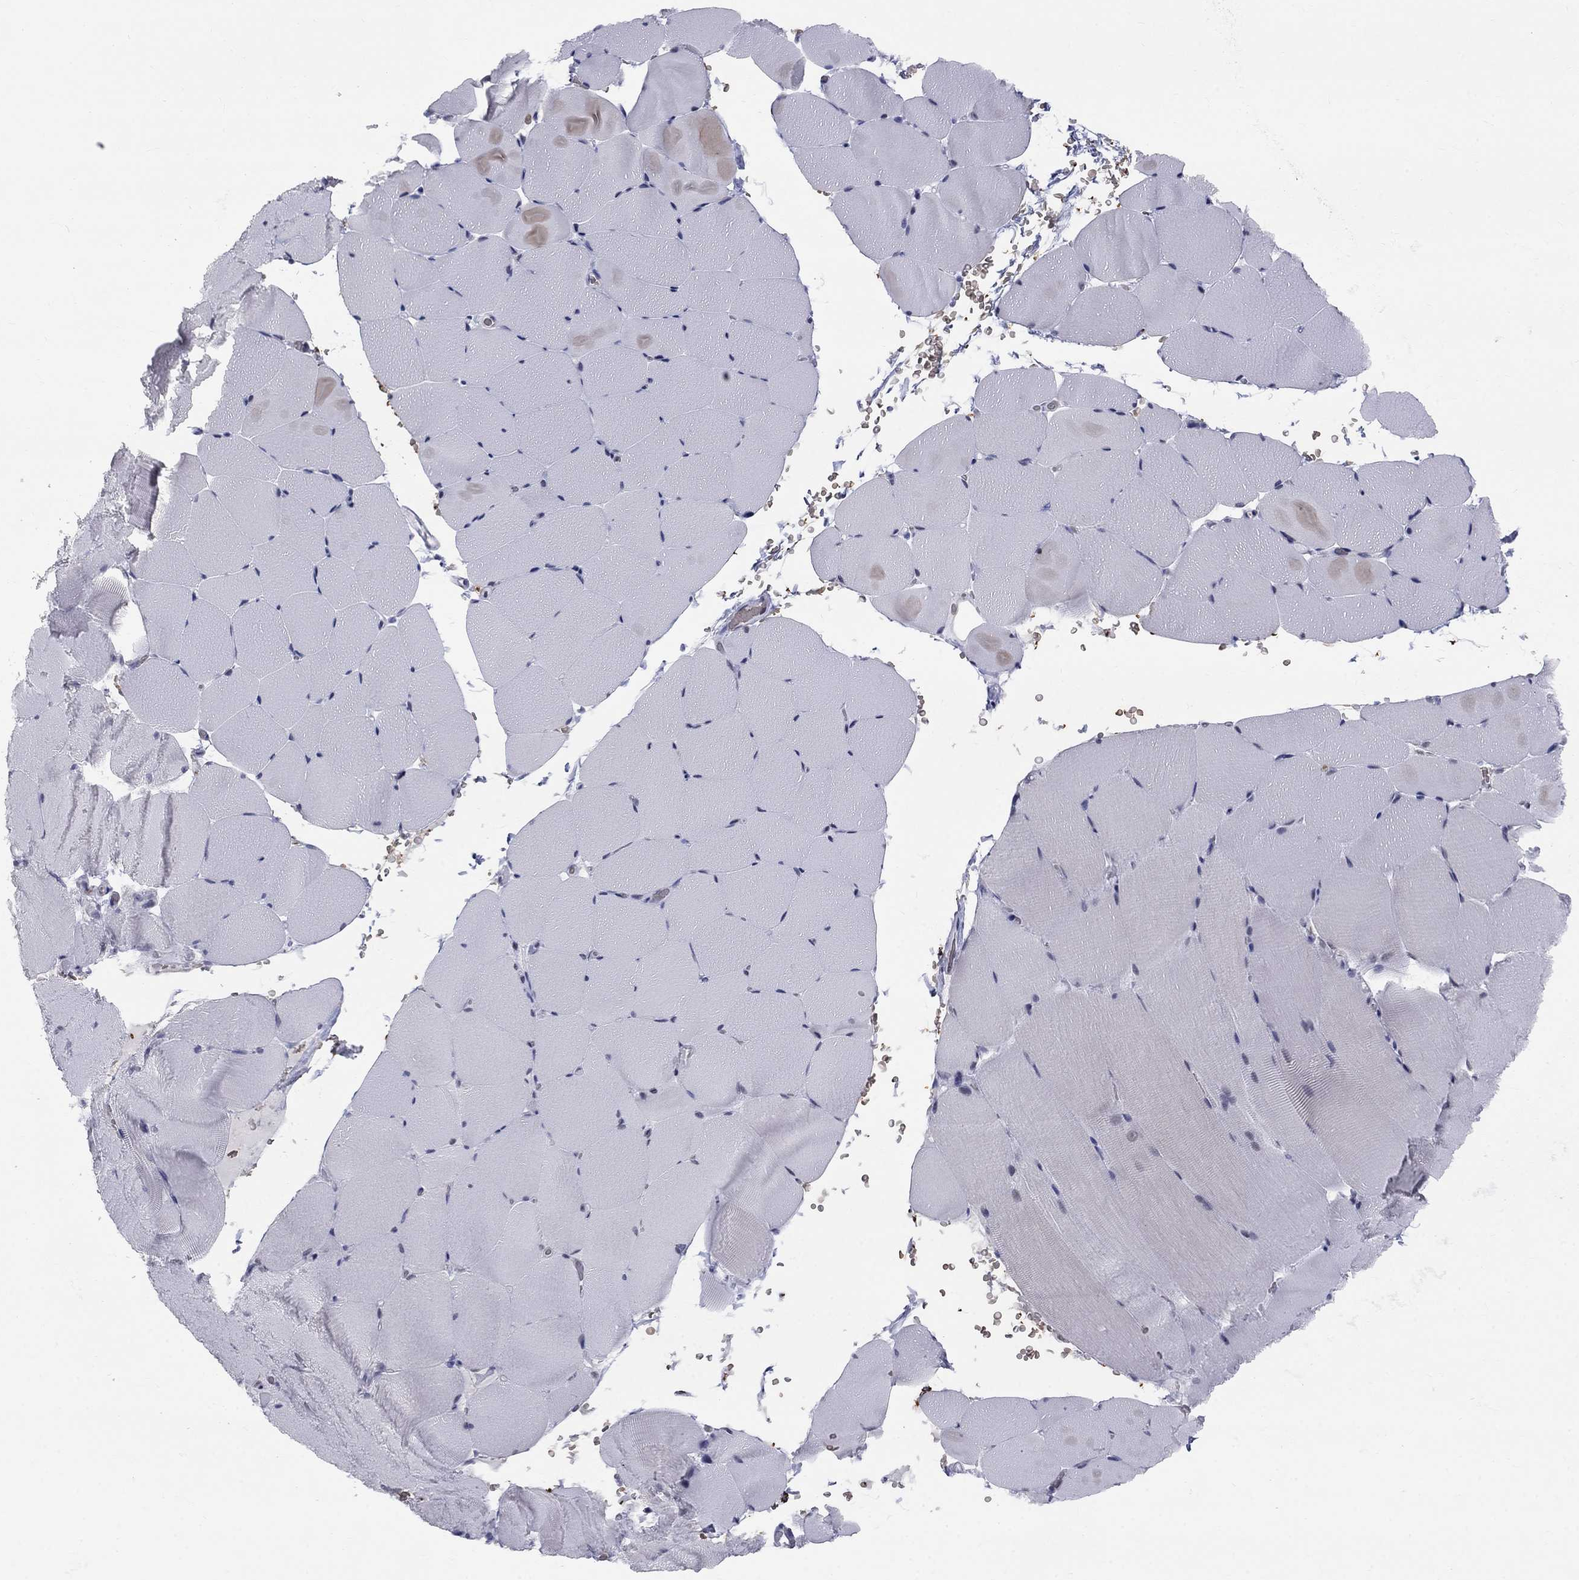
{"staining": {"intensity": "negative", "quantity": "none", "location": "none"}, "tissue": "skeletal muscle", "cell_type": "Myocytes", "image_type": "normal", "snomed": [{"axis": "morphology", "description": "Normal tissue, NOS"}, {"axis": "topography", "description": "Skeletal muscle"}], "caption": "The immunohistochemistry (IHC) histopathology image has no significant staining in myocytes of skeletal muscle. The staining is performed using DAB (3,3'-diaminobenzidine) brown chromogen with nuclei counter-stained in using hematoxylin.", "gene": "DMTN", "patient": {"sex": "female", "age": 37}}